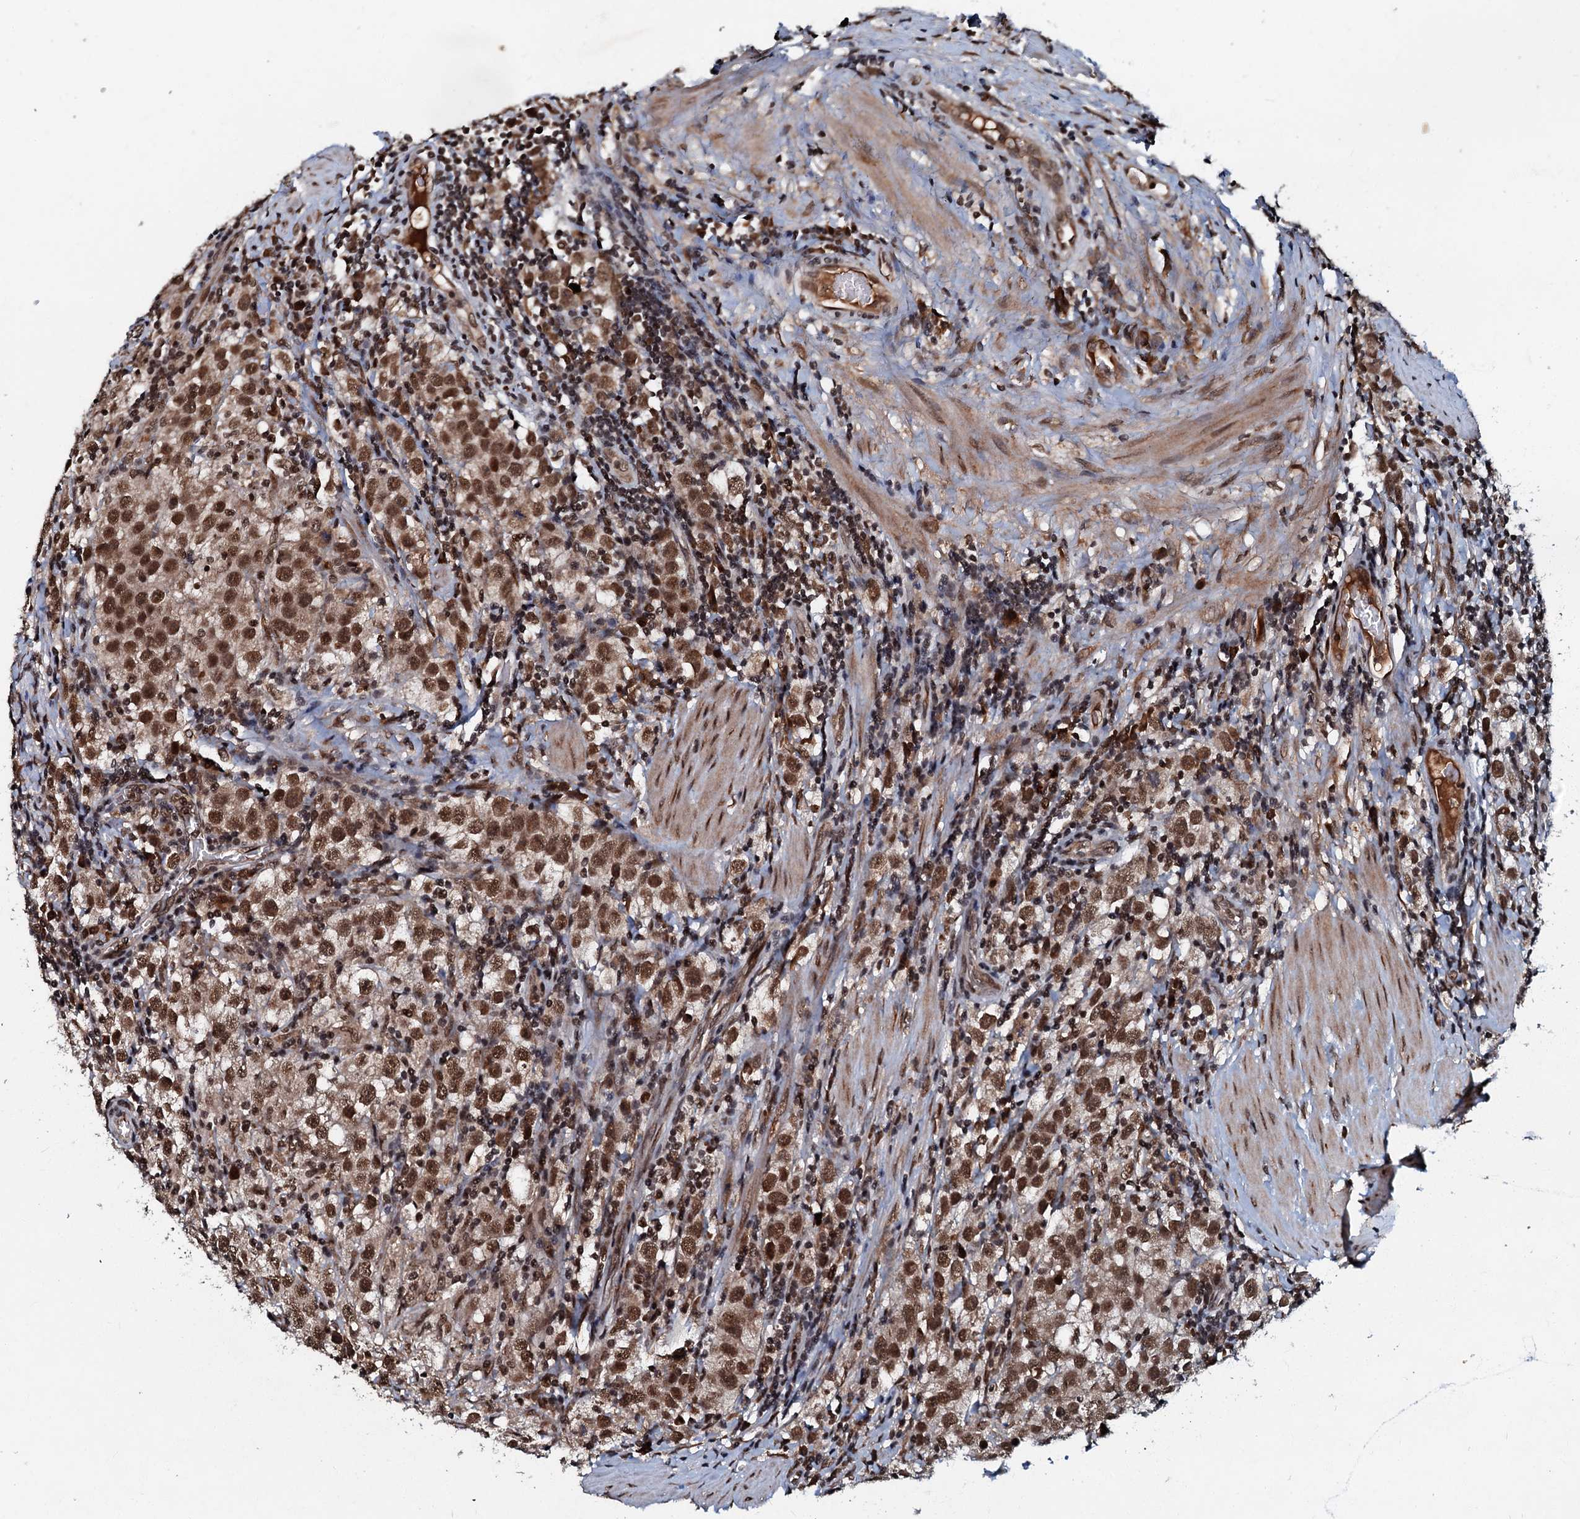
{"staining": {"intensity": "moderate", "quantity": ">75%", "location": "nuclear"}, "tissue": "testis cancer", "cell_type": "Tumor cells", "image_type": "cancer", "snomed": [{"axis": "morphology", "description": "Seminoma, NOS"}, {"axis": "morphology", "description": "Carcinoma, Embryonal, NOS"}, {"axis": "topography", "description": "Testis"}], "caption": "Moderate nuclear staining is appreciated in about >75% of tumor cells in testis embryonal carcinoma.", "gene": "C18orf32", "patient": {"sex": "male", "age": 43}}